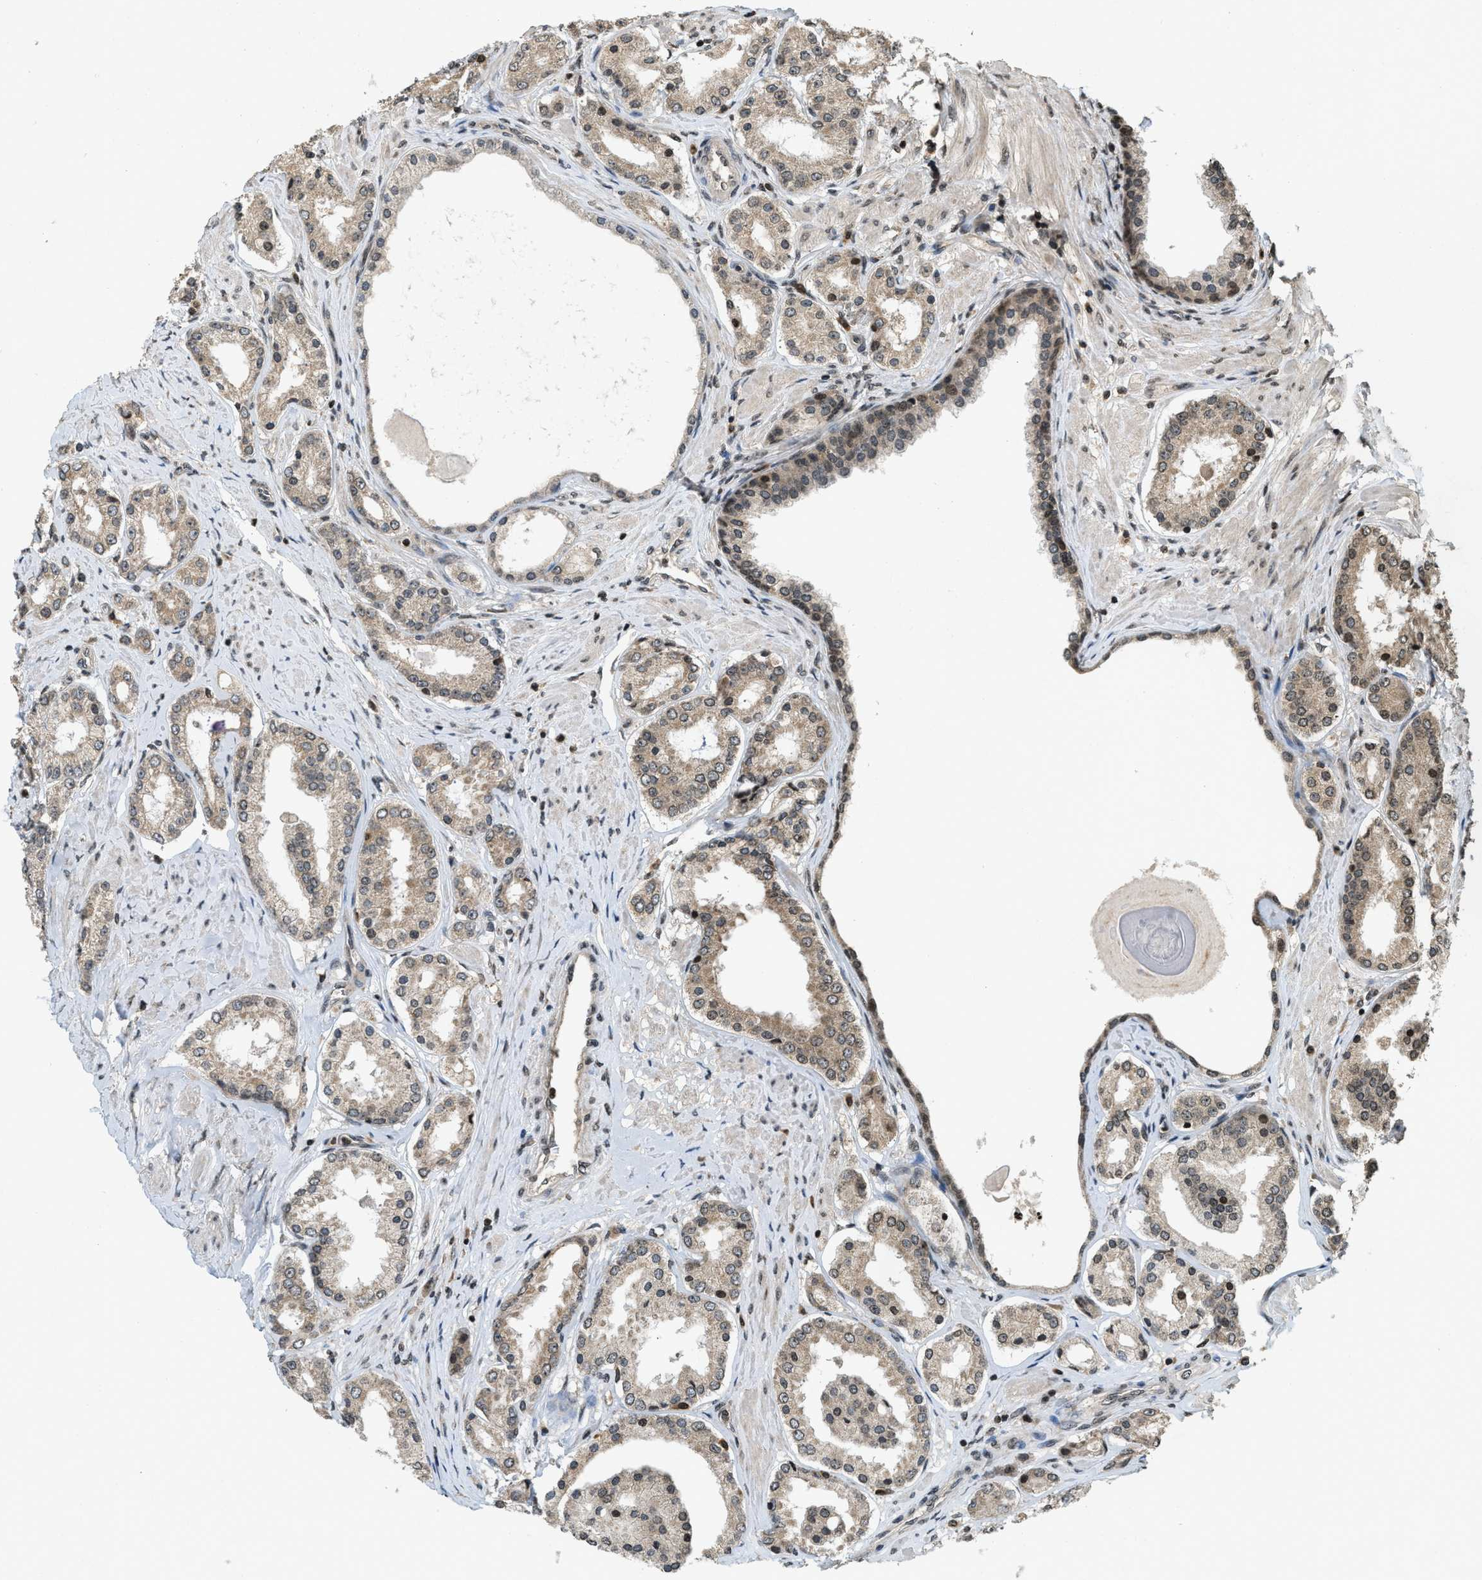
{"staining": {"intensity": "moderate", "quantity": ">75%", "location": "cytoplasmic/membranous,nuclear"}, "tissue": "prostate cancer", "cell_type": "Tumor cells", "image_type": "cancer", "snomed": [{"axis": "morphology", "description": "Adenocarcinoma, Low grade"}, {"axis": "topography", "description": "Prostate"}], "caption": "Moderate cytoplasmic/membranous and nuclear positivity for a protein is identified in approximately >75% of tumor cells of prostate cancer (low-grade adenocarcinoma) using immunohistochemistry.", "gene": "SIAH1", "patient": {"sex": "male", "age": 63}}